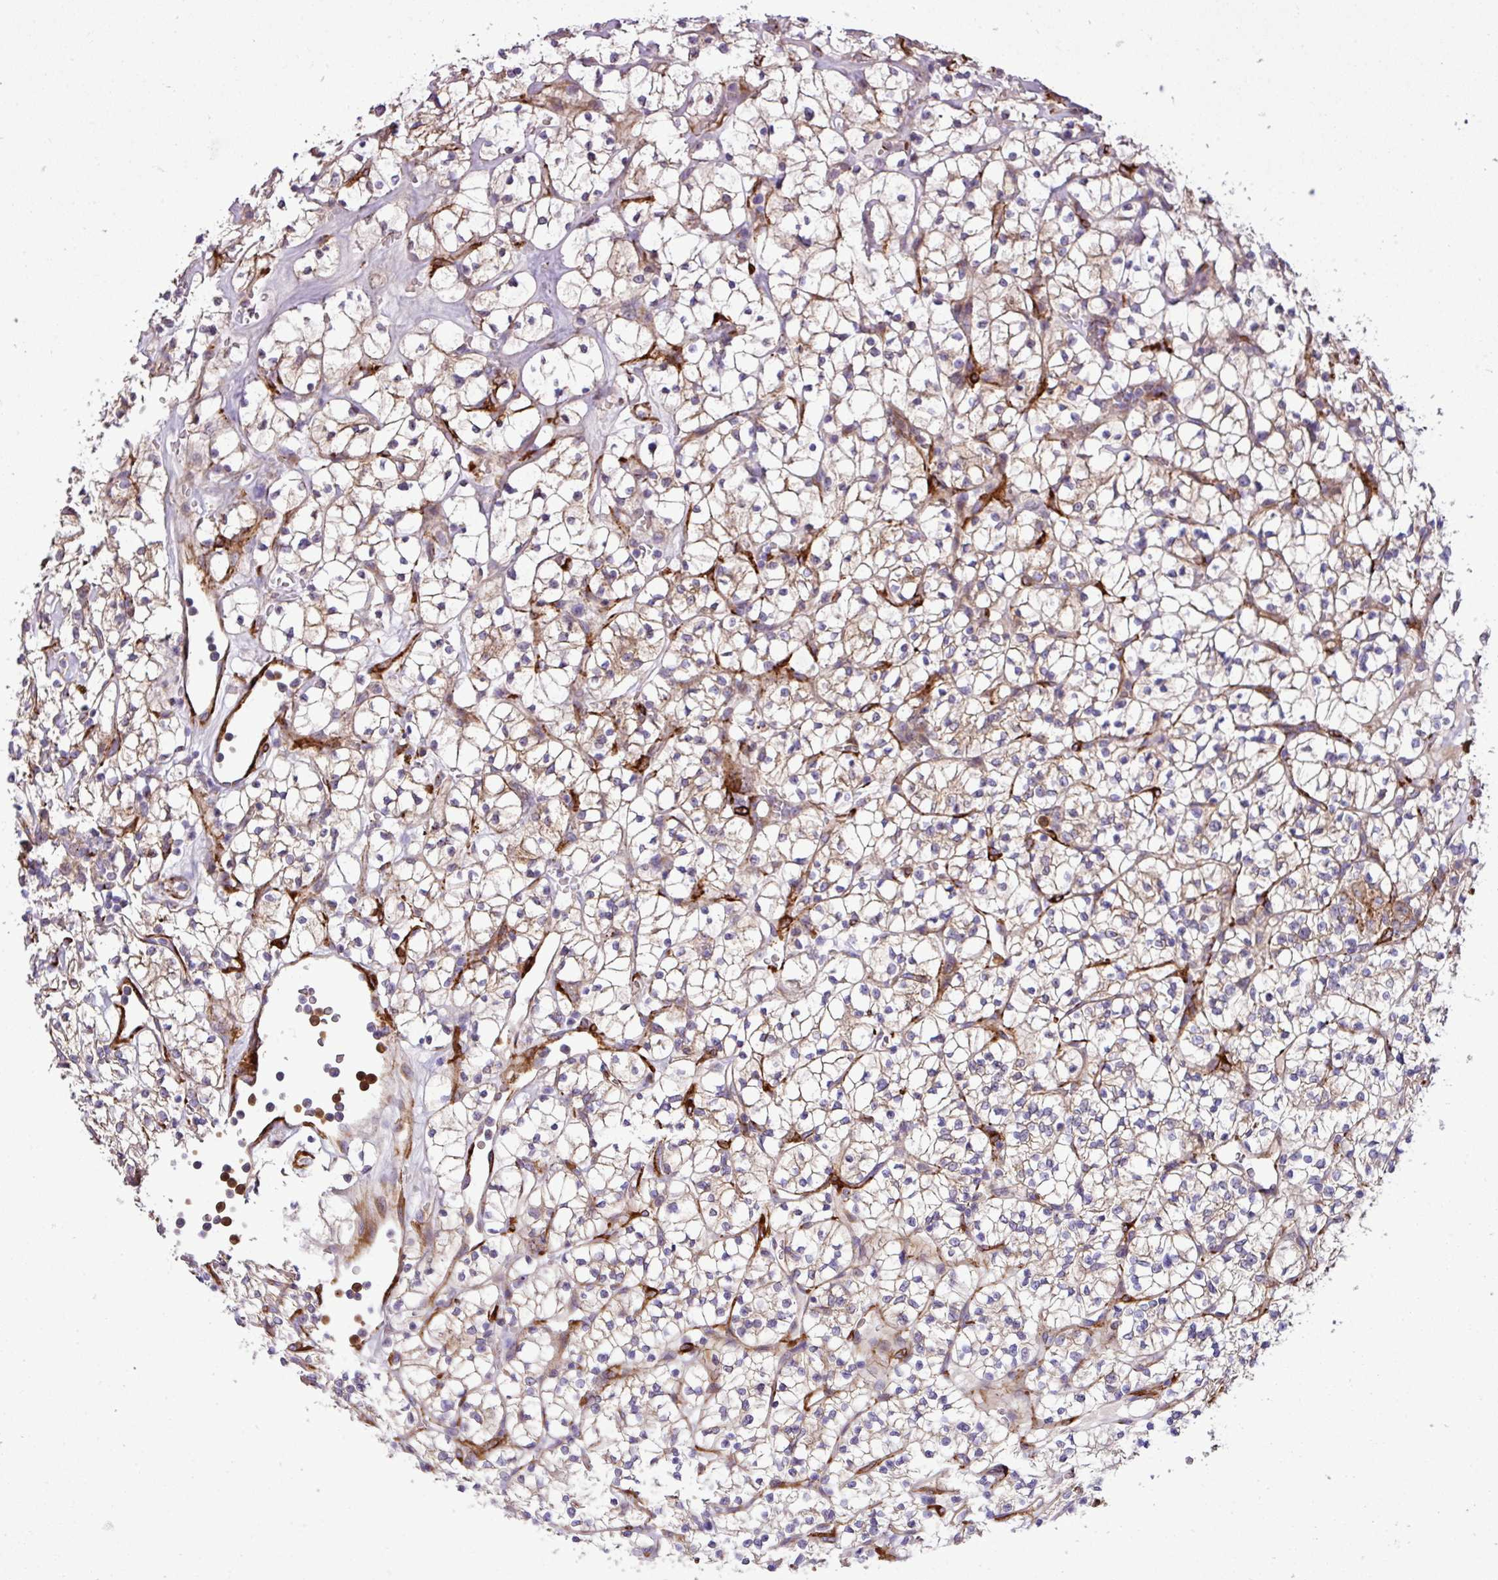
{"staining": {"intensity": "moderate", "quantity": "25%-75%", "location": "cytoplasmic/membranous"}, "tissue": "renal cancer", "cell_type": "Tumor cells", "image_type": "cancer", "snomed": [{"axis": "morphology", "description": "Adenocarcinoma, NOS"}, {"axis": "topography", "description": "Kidney"}], "caption": "Brown immunohistochemical staining in renal adenocarcinoma demonstrates moderate cytoplasmic/membranous expression in about 25%-75% of tumor cells. The protein of interest is shown in brown color, while the nuclei are stained blue.", "gene": "FAM47E", "patient": {"sex": "female", "age": 64}}